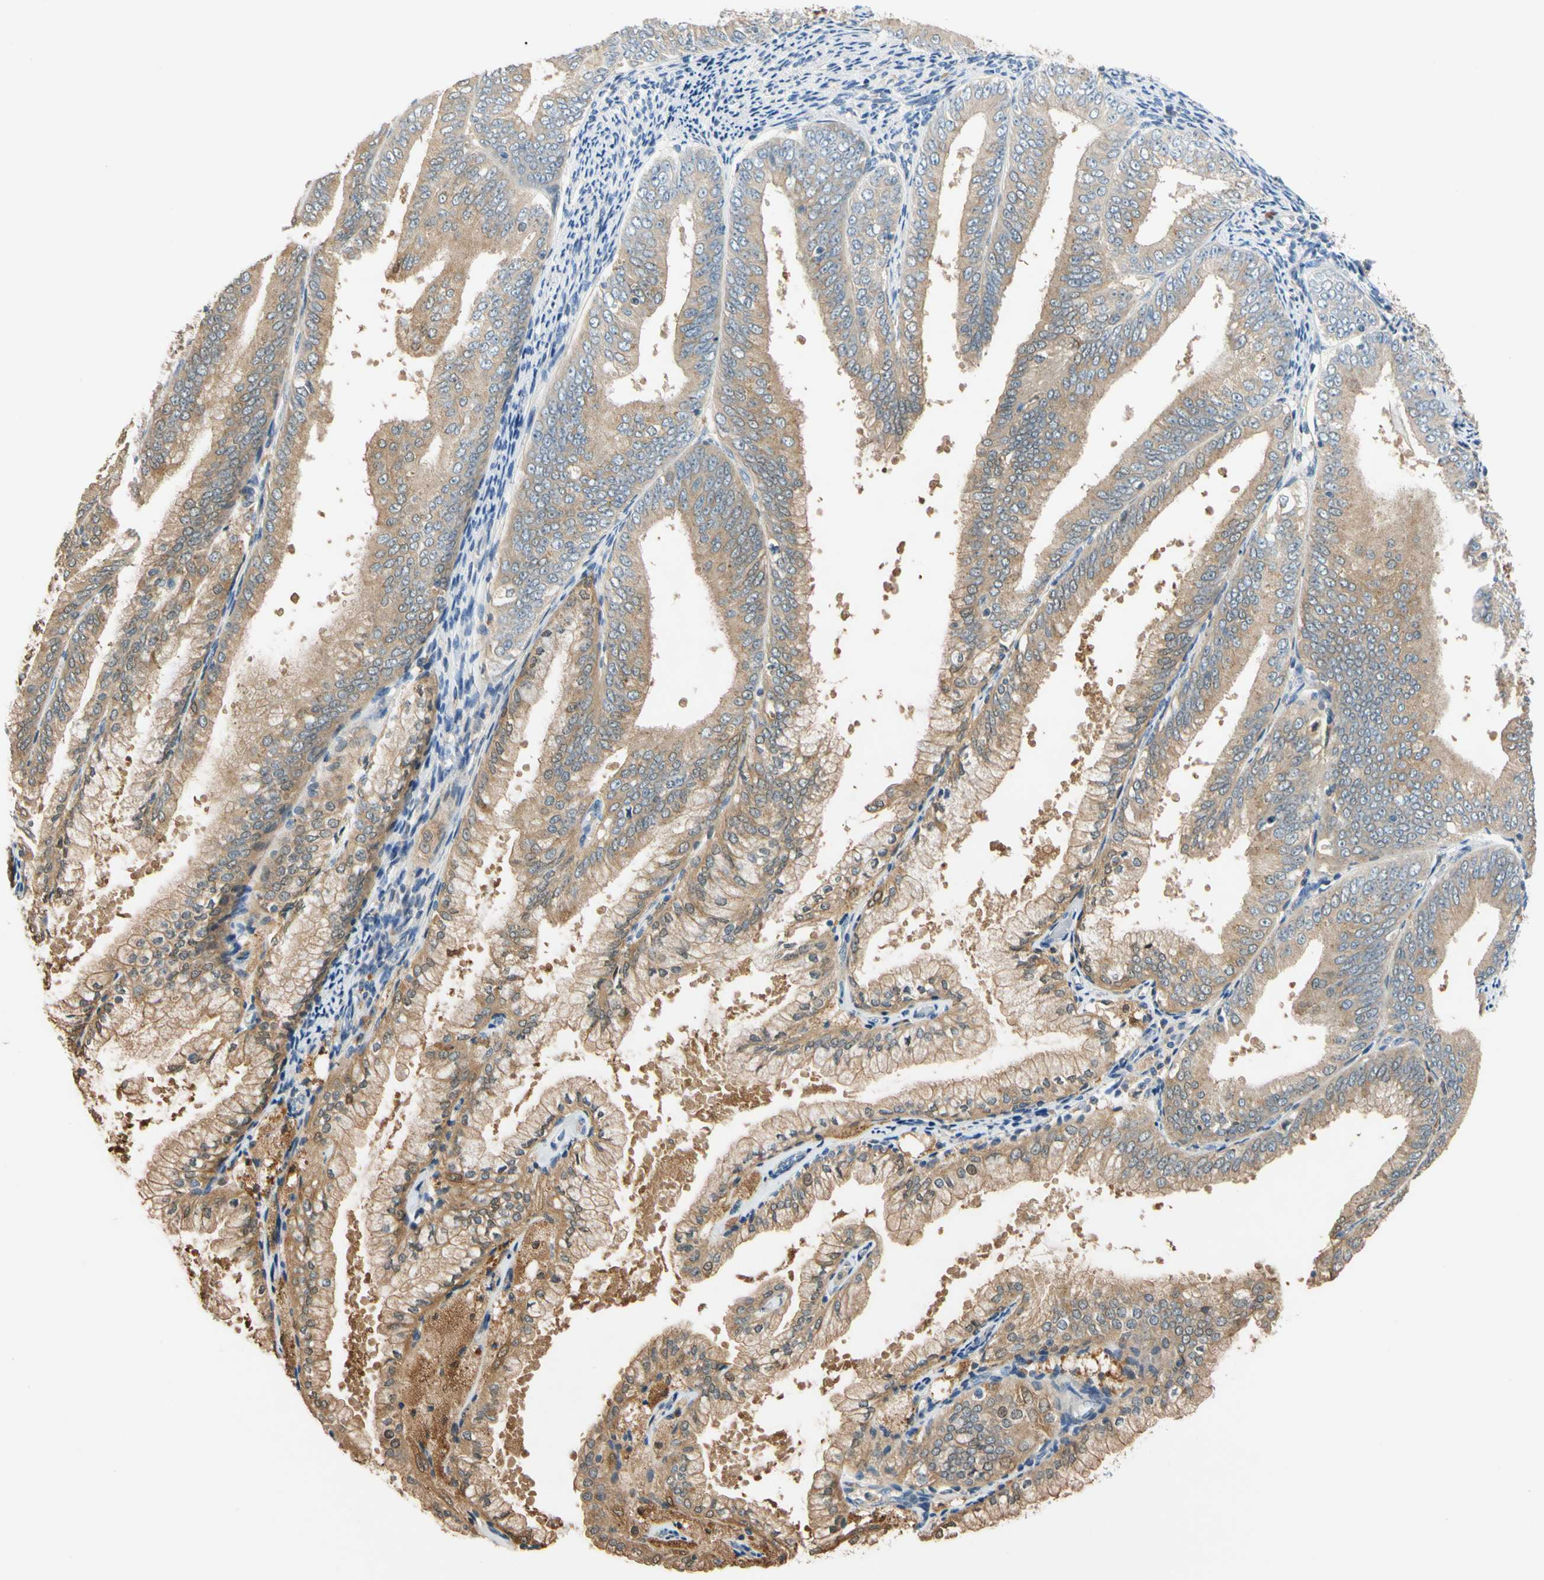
{"staining": {"intensity": "weak", "quantity": ">75%", "location": "cytoplasmic/membranous"}, "tissue": "endometrial cancer", "cell_type": "Tumor cells", "image_type": "cancer", "snomed": [{"axis": "morphology", "description": "Adenocarcinoma, NOS"}, {"axis": "topography", "description": "Endometrium"}], "caption": "A high-resolution micrograph shows immunohistochemistry staining of adenocarcinoma (endometrial), which displays weak cytoplasmic/membranous positivity in approximately >75% of tumor cells.", "gene": "GPSM2", "patient": {"sex": "female", "age": 63}}